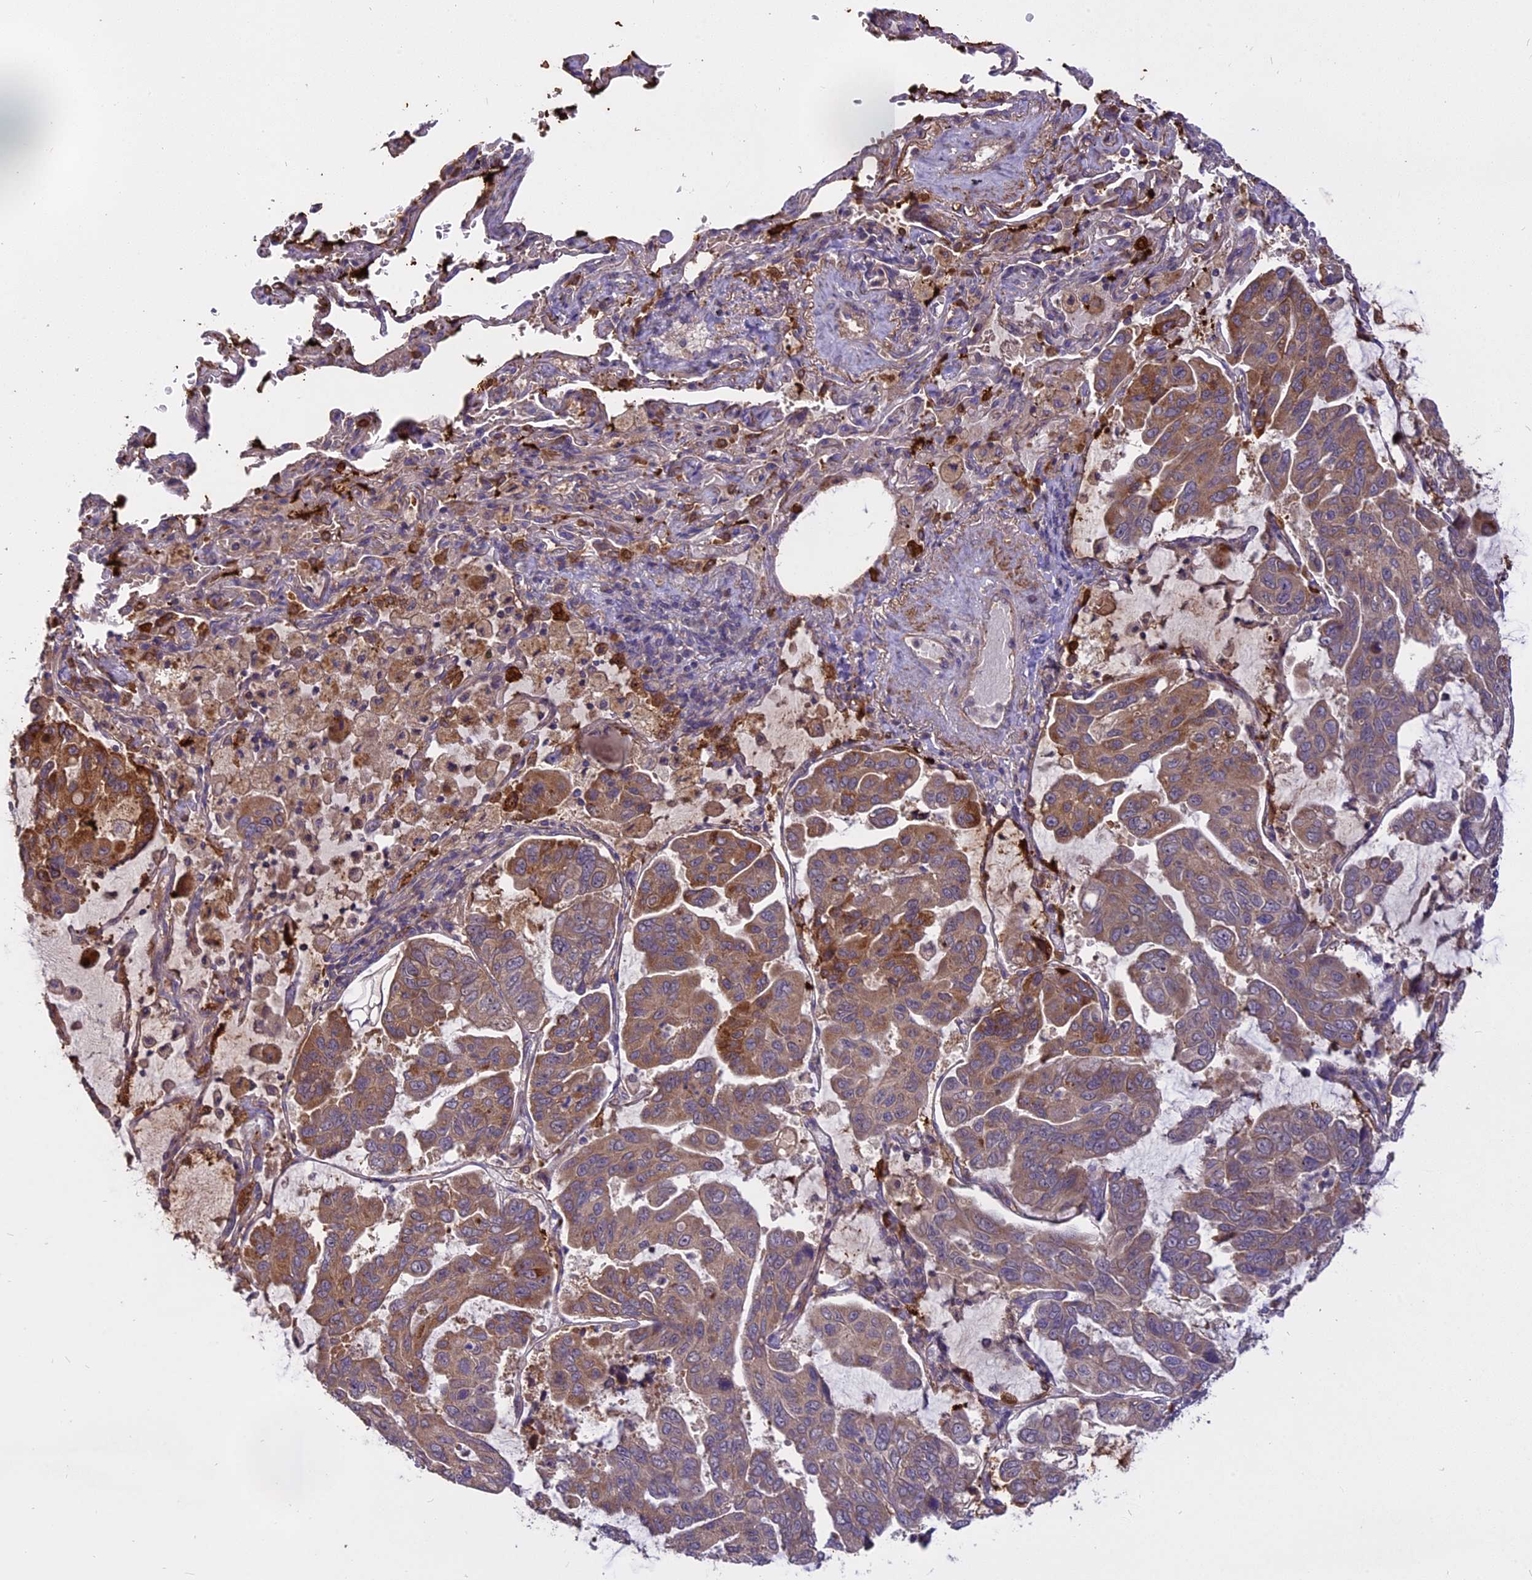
{"staining": {"intensity": "moderate", "quantity": "25%-75%", "location": "cytoplasmic/membranous"}, "tissue": "lung cancer", "cell_type": "Tumor cells", "image_type": "cancer", "snomed": [{"axis": "morphology", "description": "Adenocarcinoma, NOS"}, {"axis": "topography", "description": "Lung"}], "caption": "Moderate cytoplasmic/membranous protein expression is identified in approximately 25%-75% of tumor cells in adenocarcinoma (lung).", "gene": "MEMO1", "patient": {"sex": "male", "age": 64}}